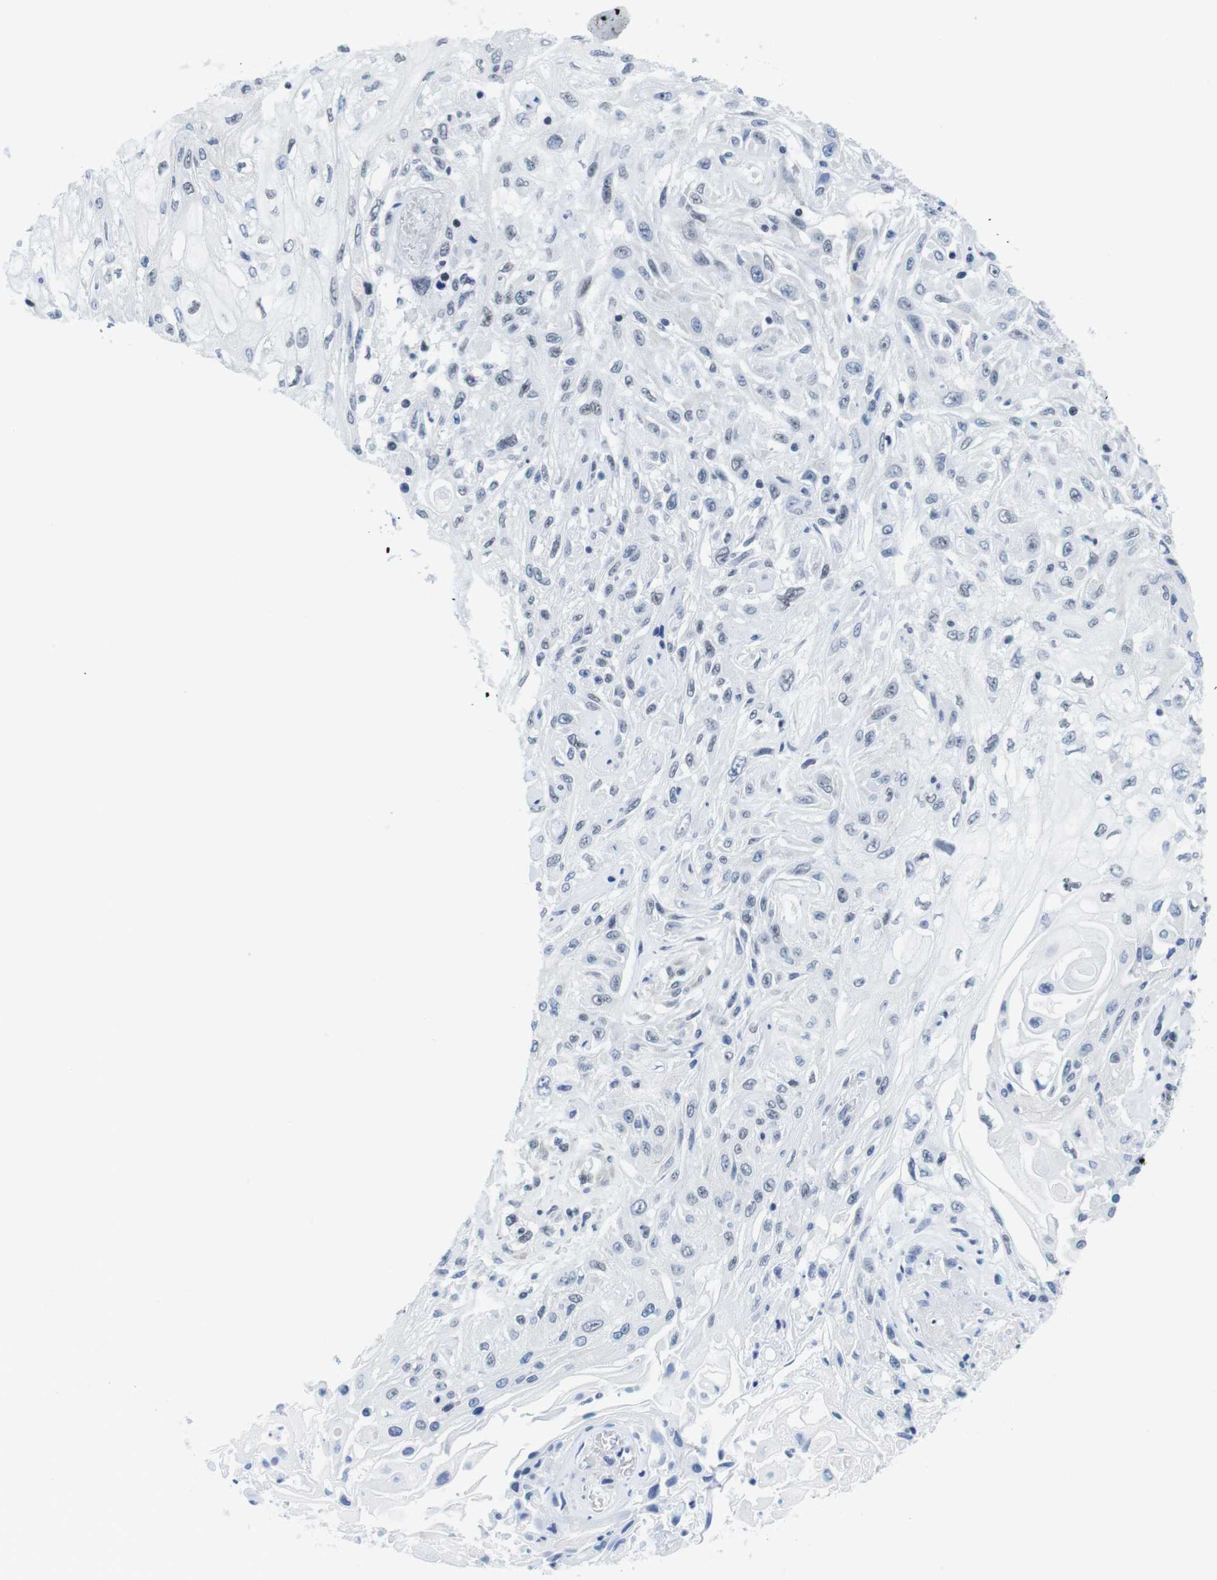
{"staining": {"intensity": "negative", "quantity": "none", "location": "none"}, "tissue": "skin cancer", "cell_type": "Tumor cells", "image_type": "cancer", "snomed": [{"axis": "morphology", "description": "Squamous cell carcinoma, NOS"}, {"axis": "topography", "description": "Skin"}], "caption": "Immunohistochemistry (IHC) micrograph of neoplastic tissue: squamous cell carcinoma (skin) stained with DAB exhibits no significant protein expression in tumor cells. Brightfield microscopy of immunohistochemistry (IHC) stained with DAB (3,3'-diaminobenzidine) (brown) and hematoxylin (blue), captured at high magnification.", "gene": "IFI16", "patient": {"sex": "male", "age": 75}}